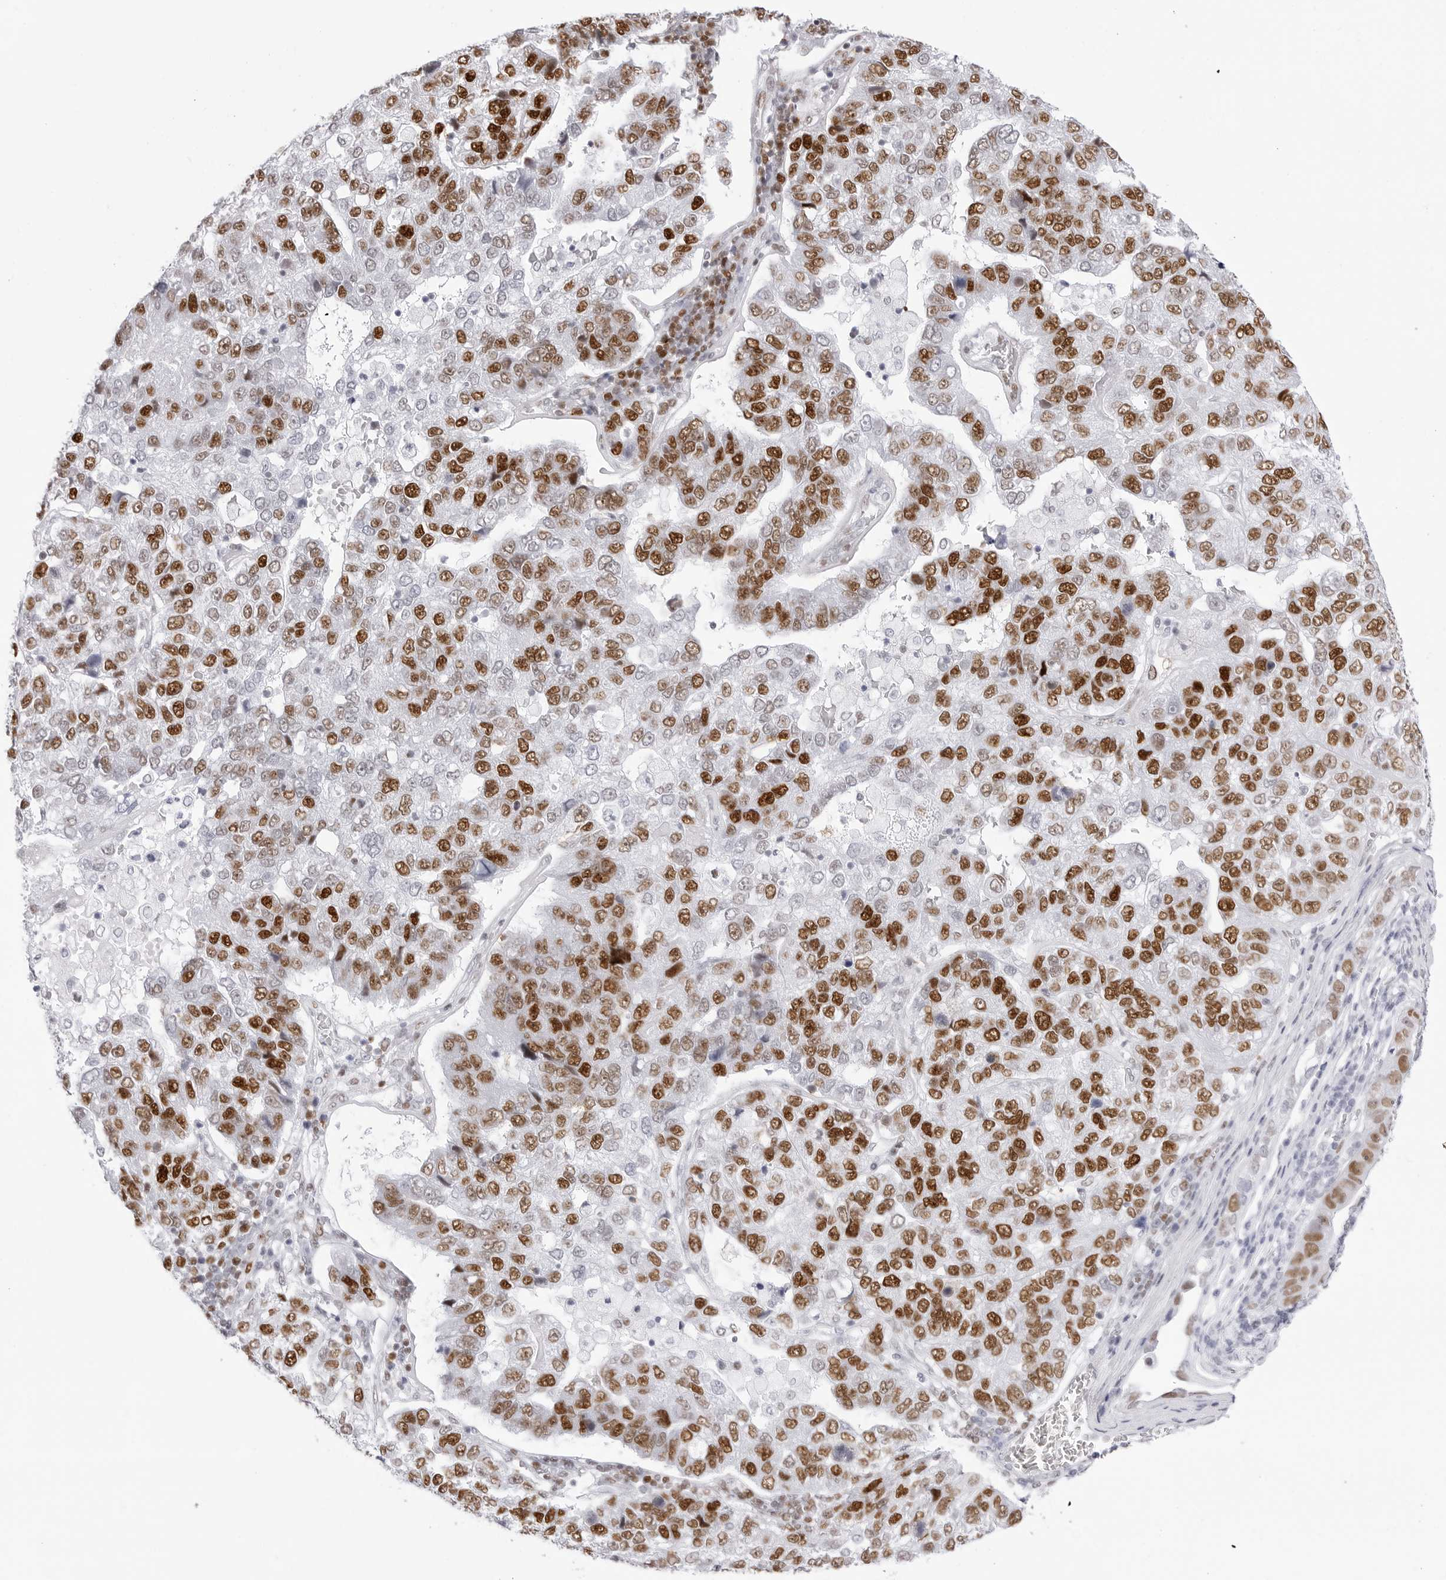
{"staining": {"intensity": "strong", "quantity": "25%-75%", "location": "nuclear"}, "tissue": "pancreatic cancer", "cell_type": "Tumor cells", "image_type": "cancer", "snomed": [{"axis": "morphology", "description": "Adenocarcinoma, NOS"}, {"axis": "topography", "description": "Pancreas"}], "caption": "Strong nuclear protein staining is present in approximately 25%-75% of tumor cells in pancreatic adenocarcinoma.", "gene": "NASP", "patient": {"sex": "female", "age": 61}}